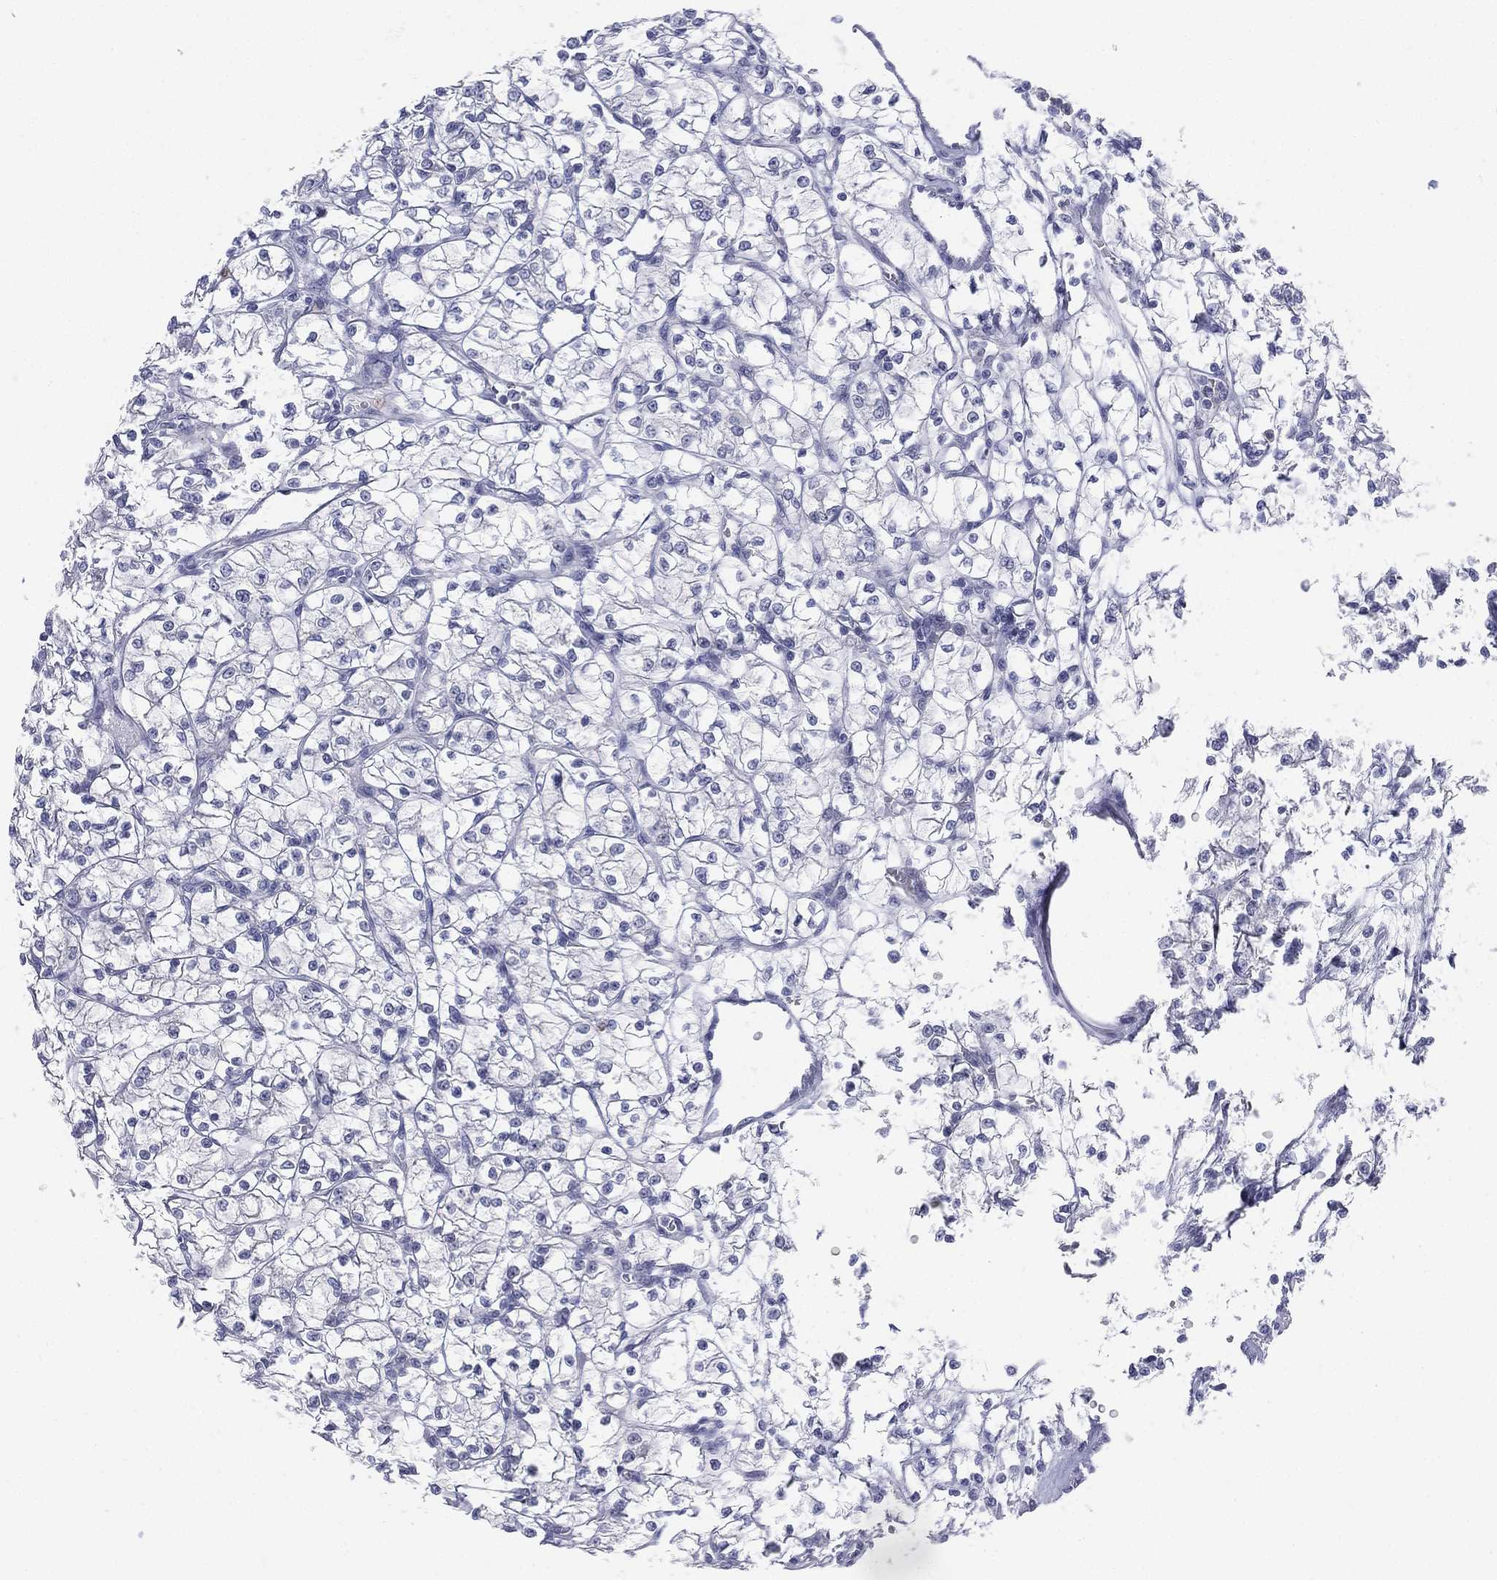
{"staining": {"intensity": "negative", "quantity": "none", "location": "none"}, "tissue": "renal cancer", "cell_type": "Tumor cells", "image_type": "cancer", "snomed": [{"axis": "morphology", "description": "Adenocarcinoma, NOS"}, {"axis": "topography", "description": "Kidney"}], "caption": "An image of renal cancer (adenocarcinoma) stained for a protein shows no brown staining in tumor cells.", "gene": "CD22", "patient": {"sex": "female", "age": 64}}